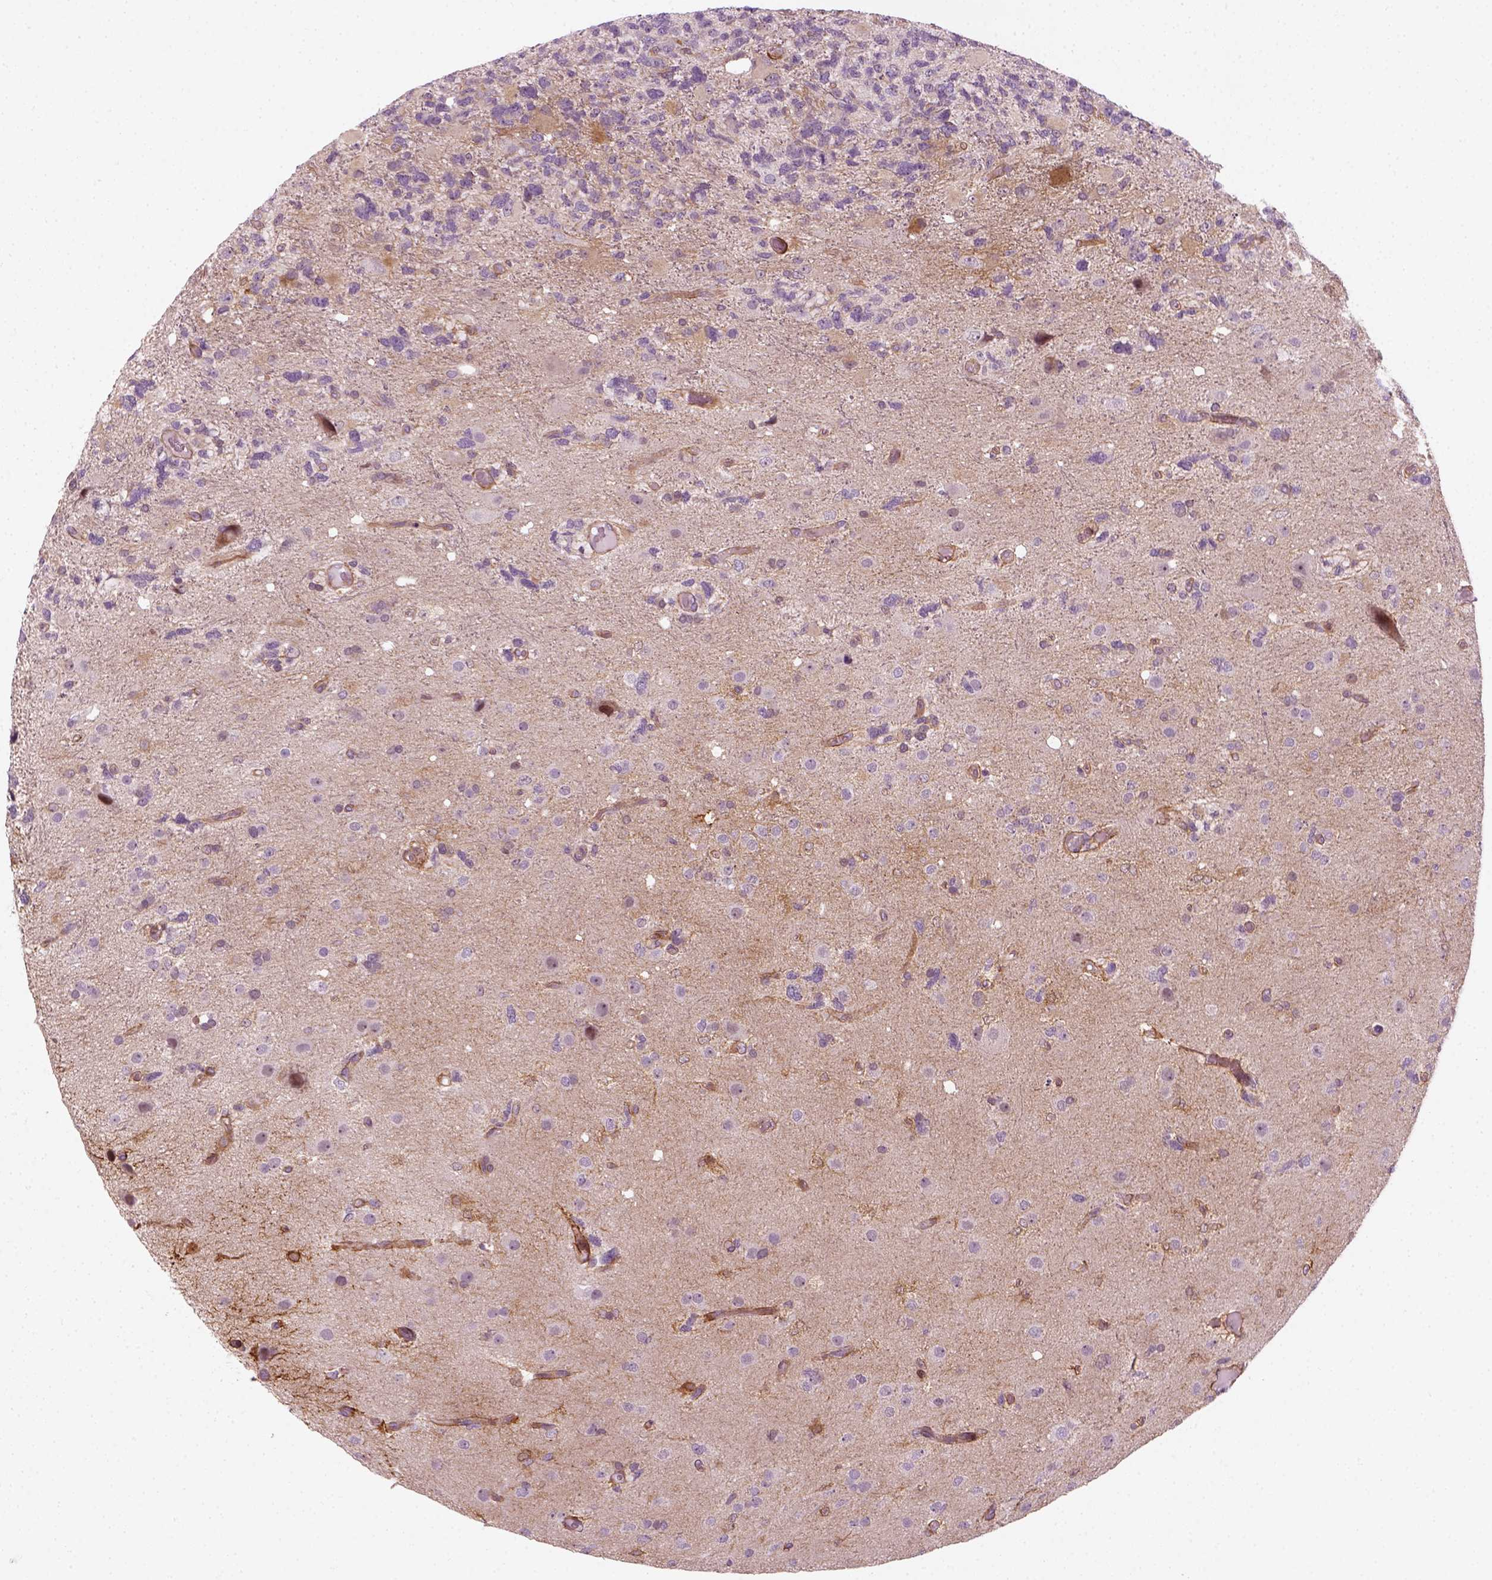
{"staining": {"intensity": "negative", "quantity": "none", "location": "none"}, "tissue": "glioma", "cell_type": "Tumor cells", "image_type": "cancer", "snomed": [{"axis": "morphology", "description": "Glioma, malignant, High grade"}, {"axis": "topography", "description": "Brain"}], "caption": "This histopathology image is of glioma stained with immunohistochemistry (IHC) to label a protein in brown with the nuclei are counter-stained blue. There is no expression in tumor cells. Nuclei are stained in blue.", "gene": "DNASE1L1", "patient": {"sex": "female", "age": 71}}